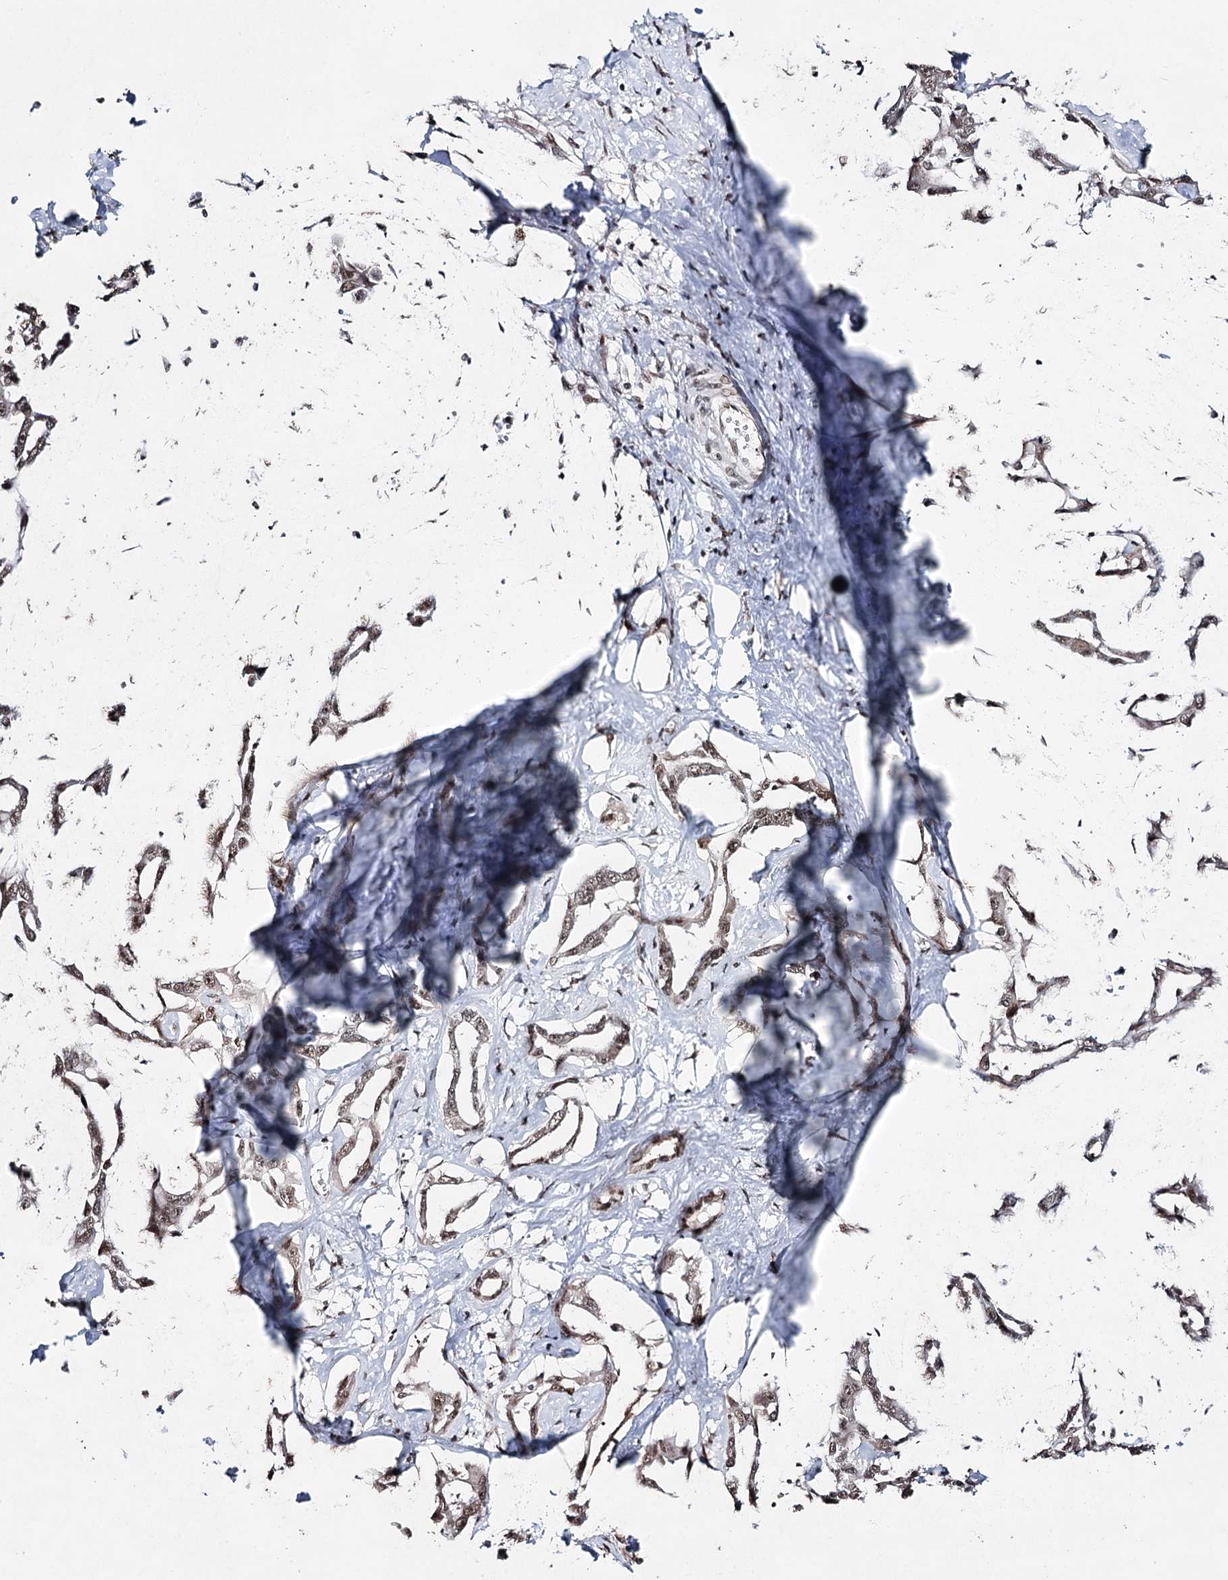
{"staining": {"intensity": "moderate", "quantity": ">75%", "location": "nuclear"}, "tissue": "liver cancer", "cell_type": "Tumor cells", "image_type": "cancer", "snomed": [{"axis": "morphology", "description": "Cholangiocarcinoma"}, {"axis": "topography", "description": "Liver"}], "caption": "Immunohistochemical staining of human liver cancer (cholangiocarcinoma) demonstrates medium levels of moderate nuclear staining in approximately >75% of tumor cells.", "gene": "PDCD4", "patient": {"sex": "male", "age": 59}}